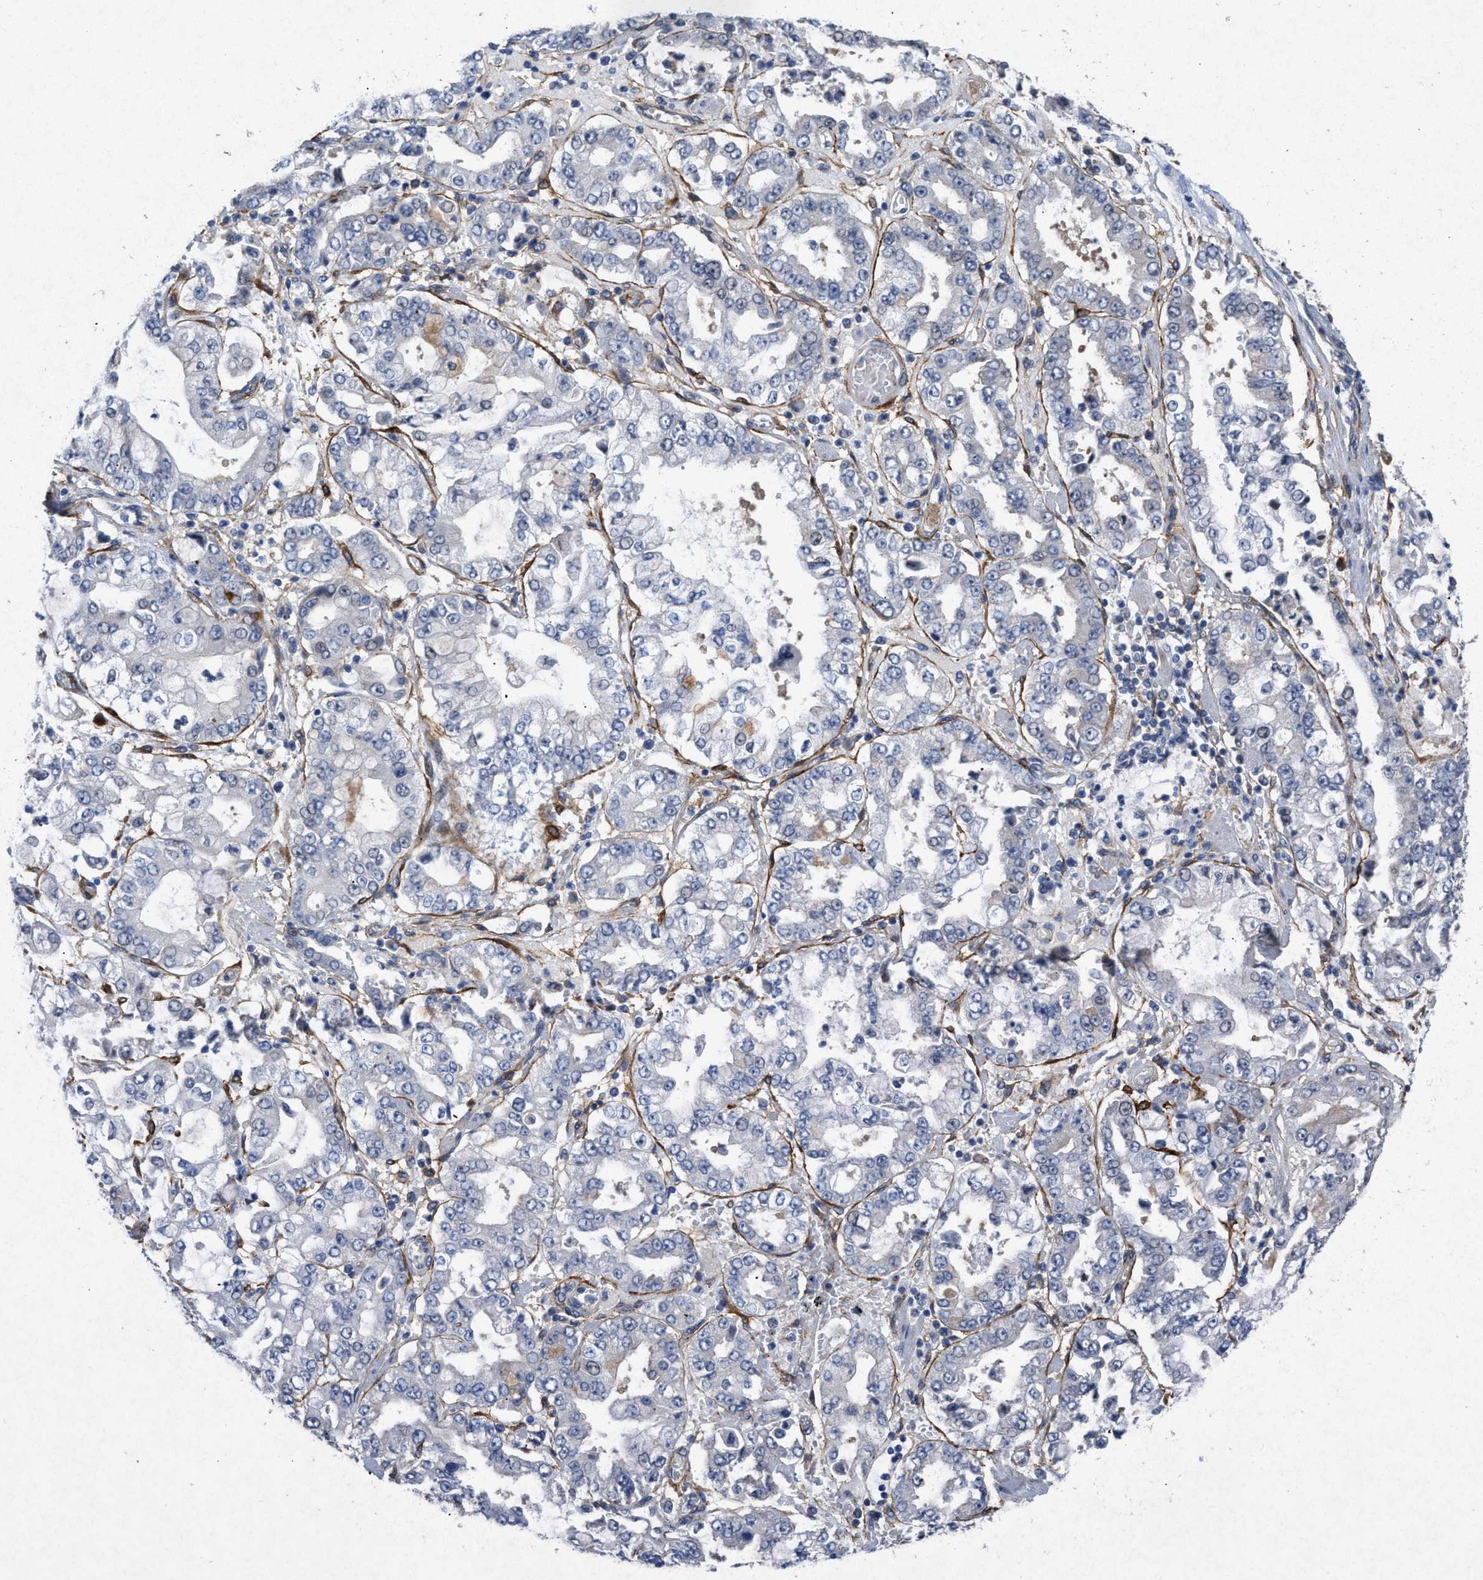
{"staining": {"intensity": "negative", "quantity": "none", "location": "none"}, "tissue": "stomach cancer", "cell_type": "Tumor cells", "image_type": "cancer", "snomed": [{"axis": "morphology", "description": "Adenocarcinoma, NOS"}, {"axis": "topography", "description": "Stomach"}], "caption": "Image shows no protein staining in tumor cells of stomach adenocarcinoma tissue.", "gene": "PDGFRA", "patient": {"sex": "male", "age": 76}}